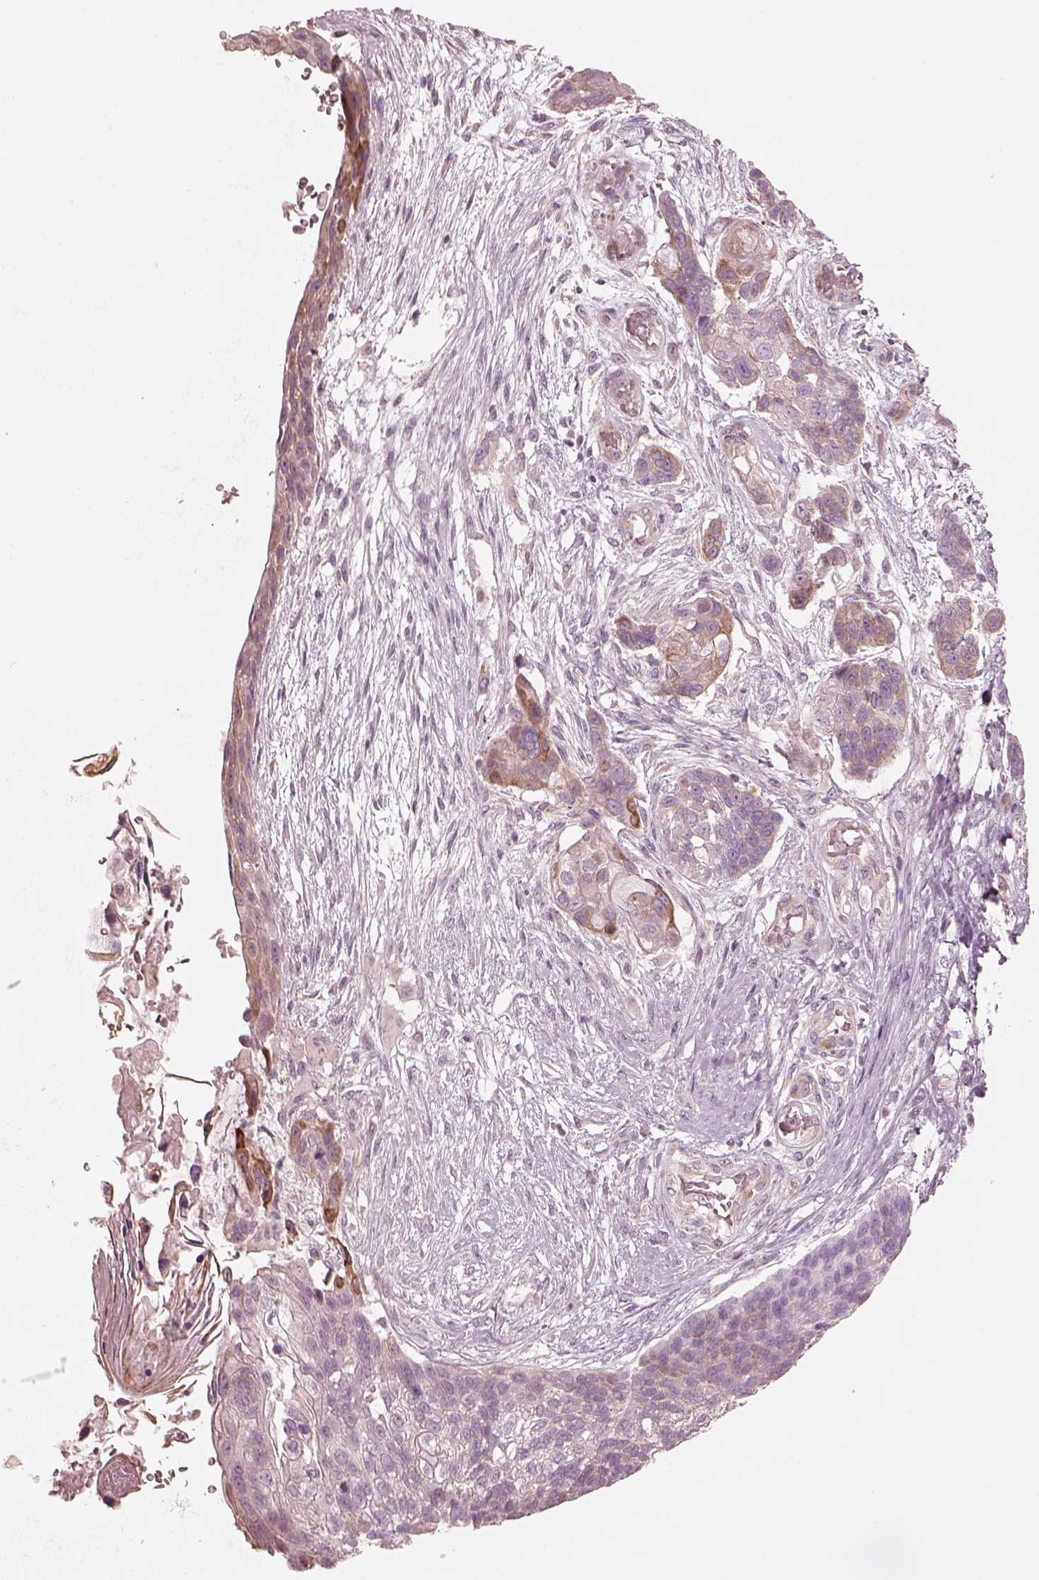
{"staining": {"intensity": "weak", "quantity": "<25%", "location": "cytoplasmic/membranous"}, "tissue": "lung cancer", "cell_type": "Tumor cells", "image_type": "cancer", "snomed": [{"axis": "morphology", "description": "Squamous cell carcinoma, NOS"}, {"axis": "topography", "description": "Lung"}], "caption": "Squamous cell carcinoma (lung) stained for a protein using immunohistochemistry (IHC) demonstrates no expression tumor cells.", "gene": "RAB3C", "patient": {"sex": "male", "age": 69}}